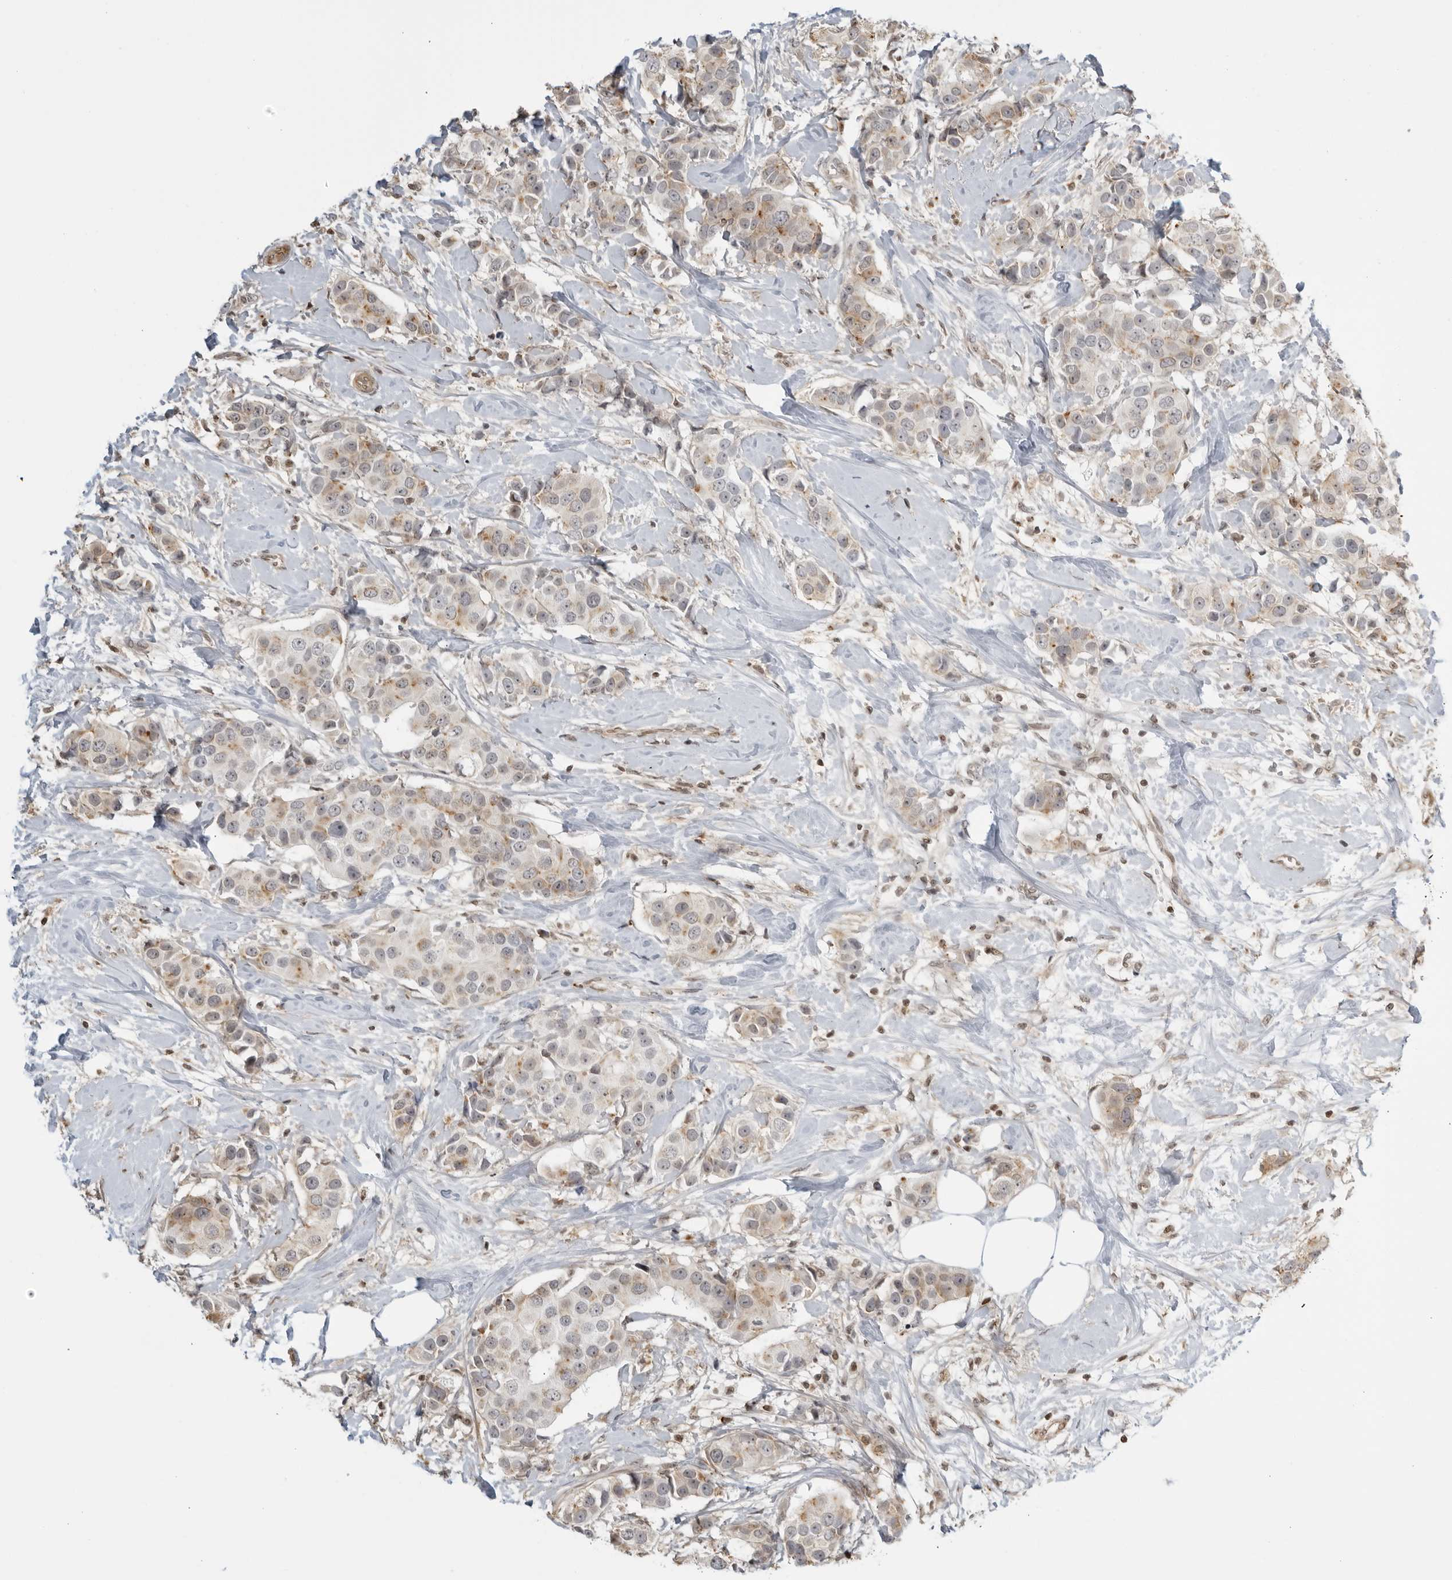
{"staining": {"intensity": "weak", "quantity": "<25%", "location": "cytoplasmic/membranous"}, "tissue": "breast cancer", "cell_type": "Tumor cells", "image_type": "cancer", "snomed": [{"axis": "morphology", "description": "Normal tissue, NOS"}, {"axis": "morphology", "description": "Duct carcinoma"}, {"axis": "topography", "description": "Breast"}], "caption": "A high-resolution histopathology image shows immunohistochemistry staining of breast intraductal carcinoma, which demonstrates no significant staining in tumor cells.", "gene": "TCF21", "patient": {"sex": "female", "age": 39}}